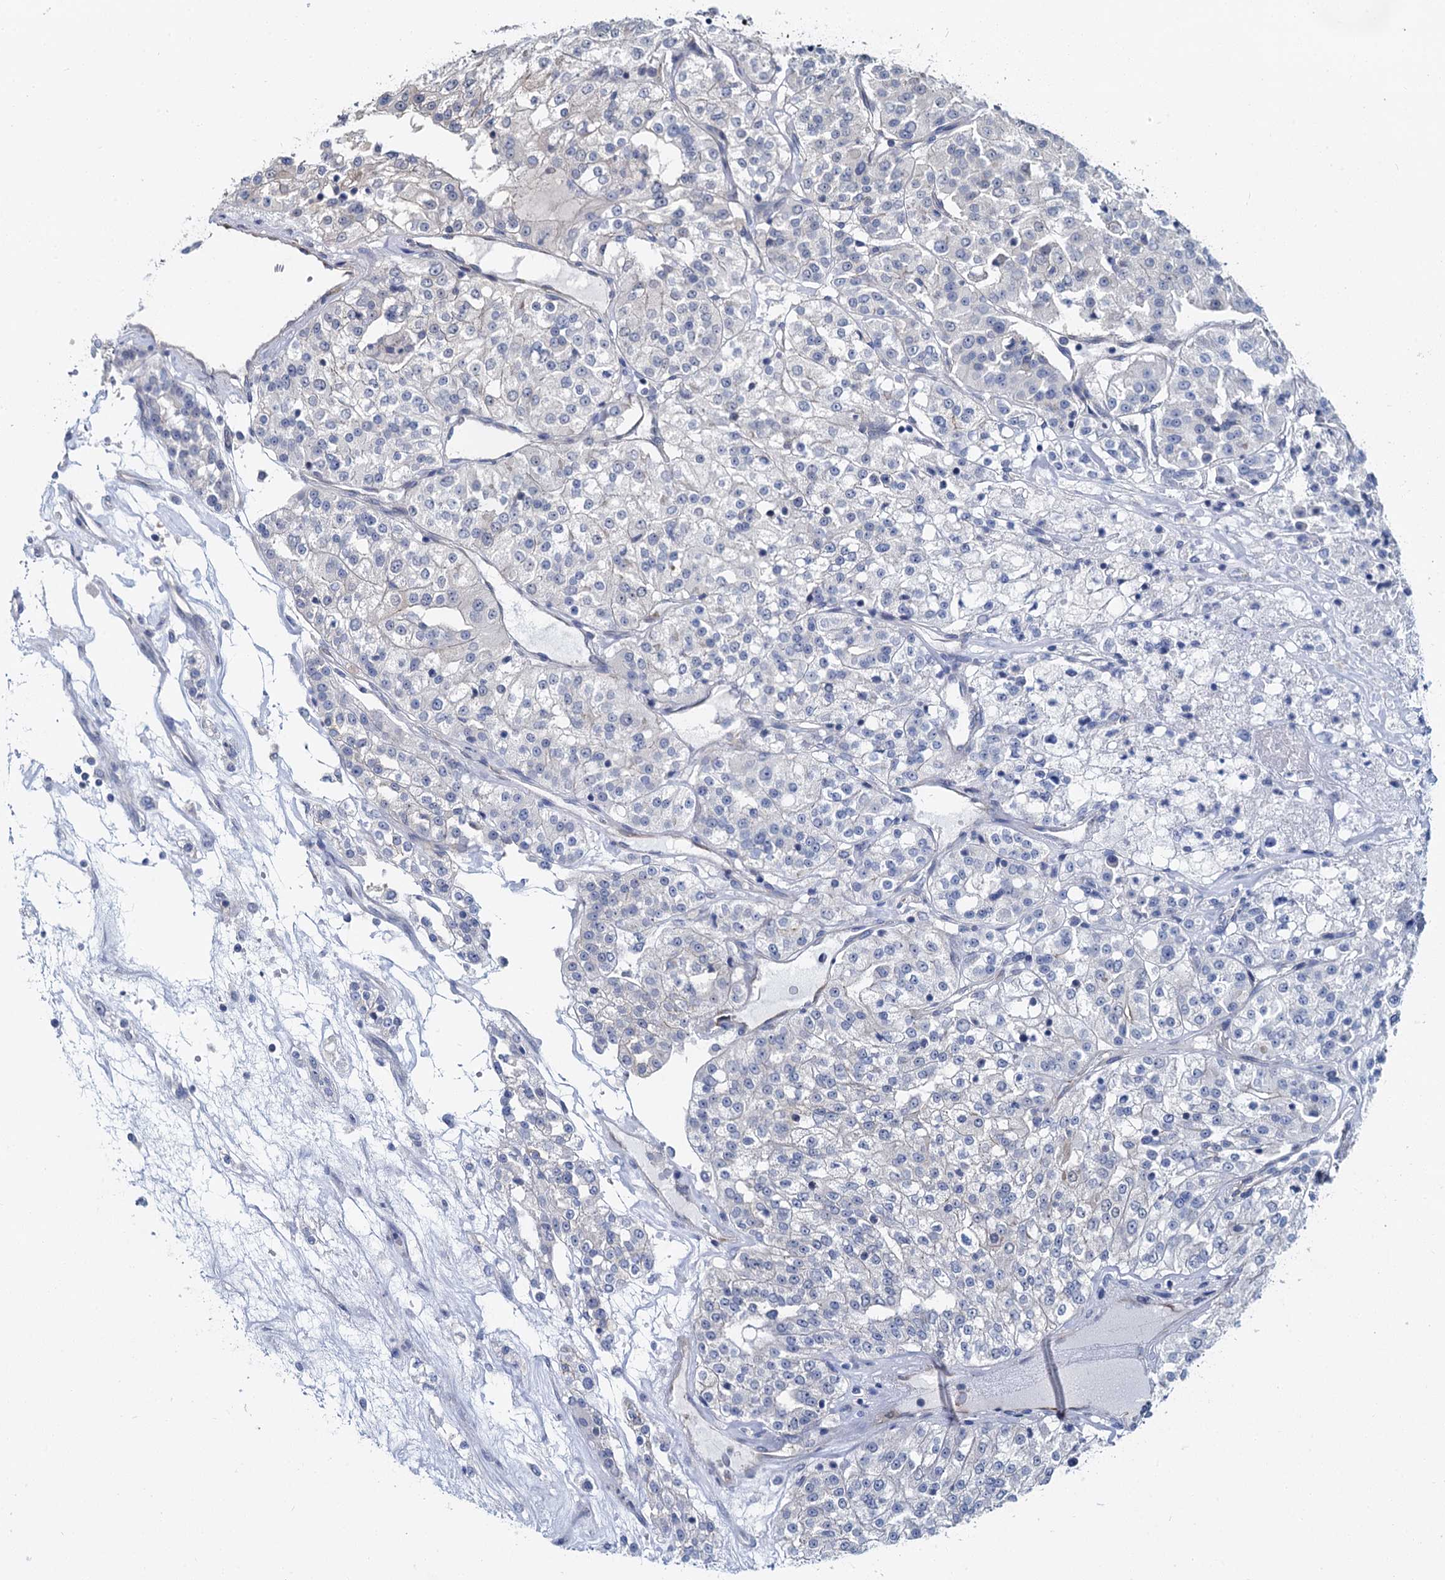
{"staining": {"intensity": "negative", "quantity": "none", "location": "none"}, "tissue": "renal cancer", "cell_type": "Tumor cells", "image_type": "cancer", "snomed": [{"axis": "morphology", "description": "Adenocarcinoma, NOS"}, {"axis": "topography", "description": "Kidney"}], "caption": "High power microscopy photomicrograph of an IHC photomicrograph of adenocarcinoma (renal), revealing no significant expression in tumor cells. The staining was performed using DAB to visualize the protein expression in brown, while the nuclei were stained in blue with hematoxylin (Magnification: 20x).", "gene": "MIOX", "patient": {"sex": "female", "age": 63}}